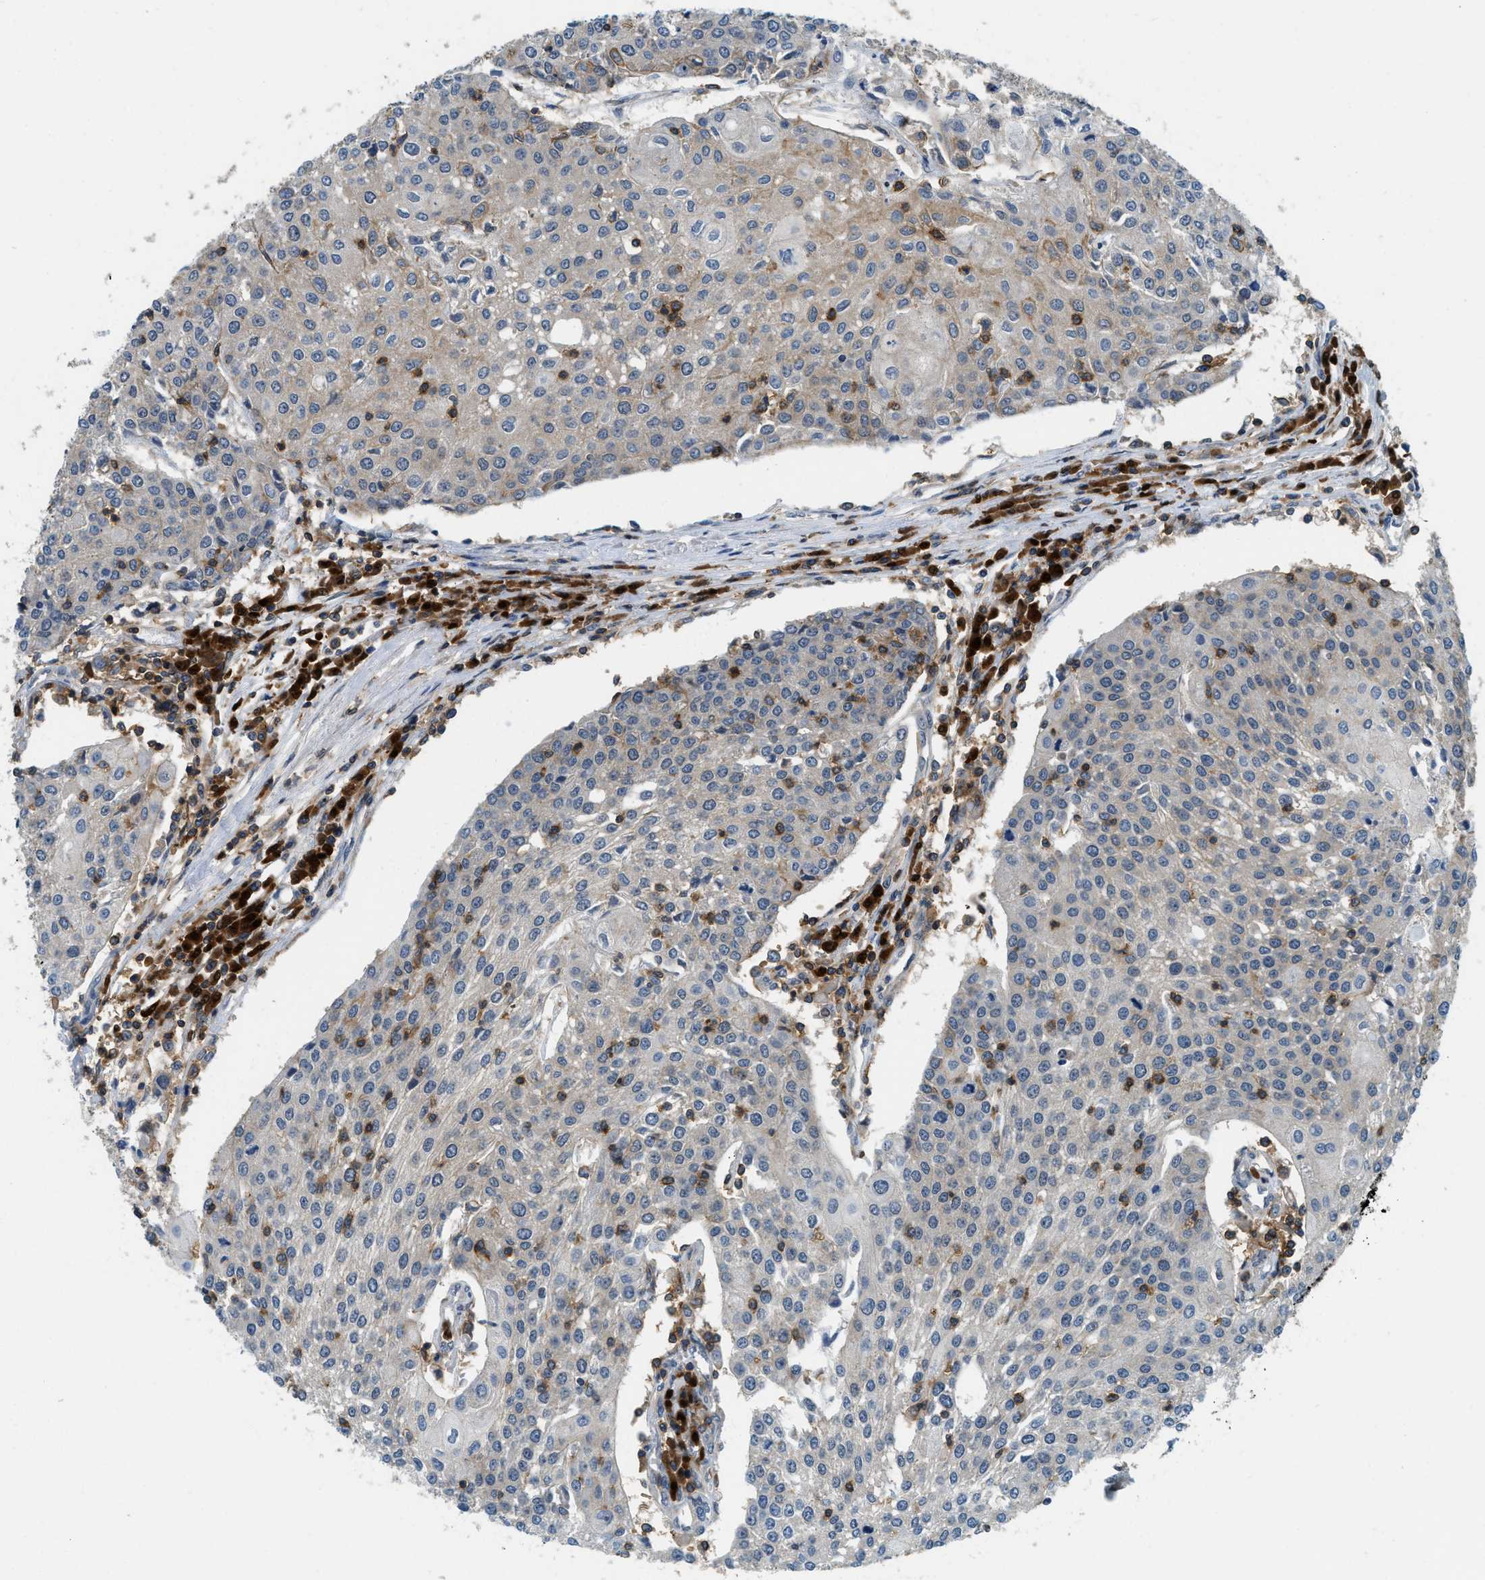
{"staining": {"intensity": "weak", "quantity": "<25%", "location": "cytoplasmic/membranous"}, "tissue": "urothelial cancer", "cell_type": "Tumor cells", "image_type": "cancer", "snomed": [{"axis": "morphology", "description": "Urothelial carcinoma, High grade"}, {"axis": "topography", "description": "Urinary bladder"}], "caption": "High power microscopy photomicrograph of an immunohistochemistry image of urothelial carcinoma (high-grade), revealing no significant staining in tumor cells. (DAB immunohistochemistry (IHC) with hematoxylin counter stain).", "gene": "GMPPB", "patient": {"sex": "female", "age": 85}}